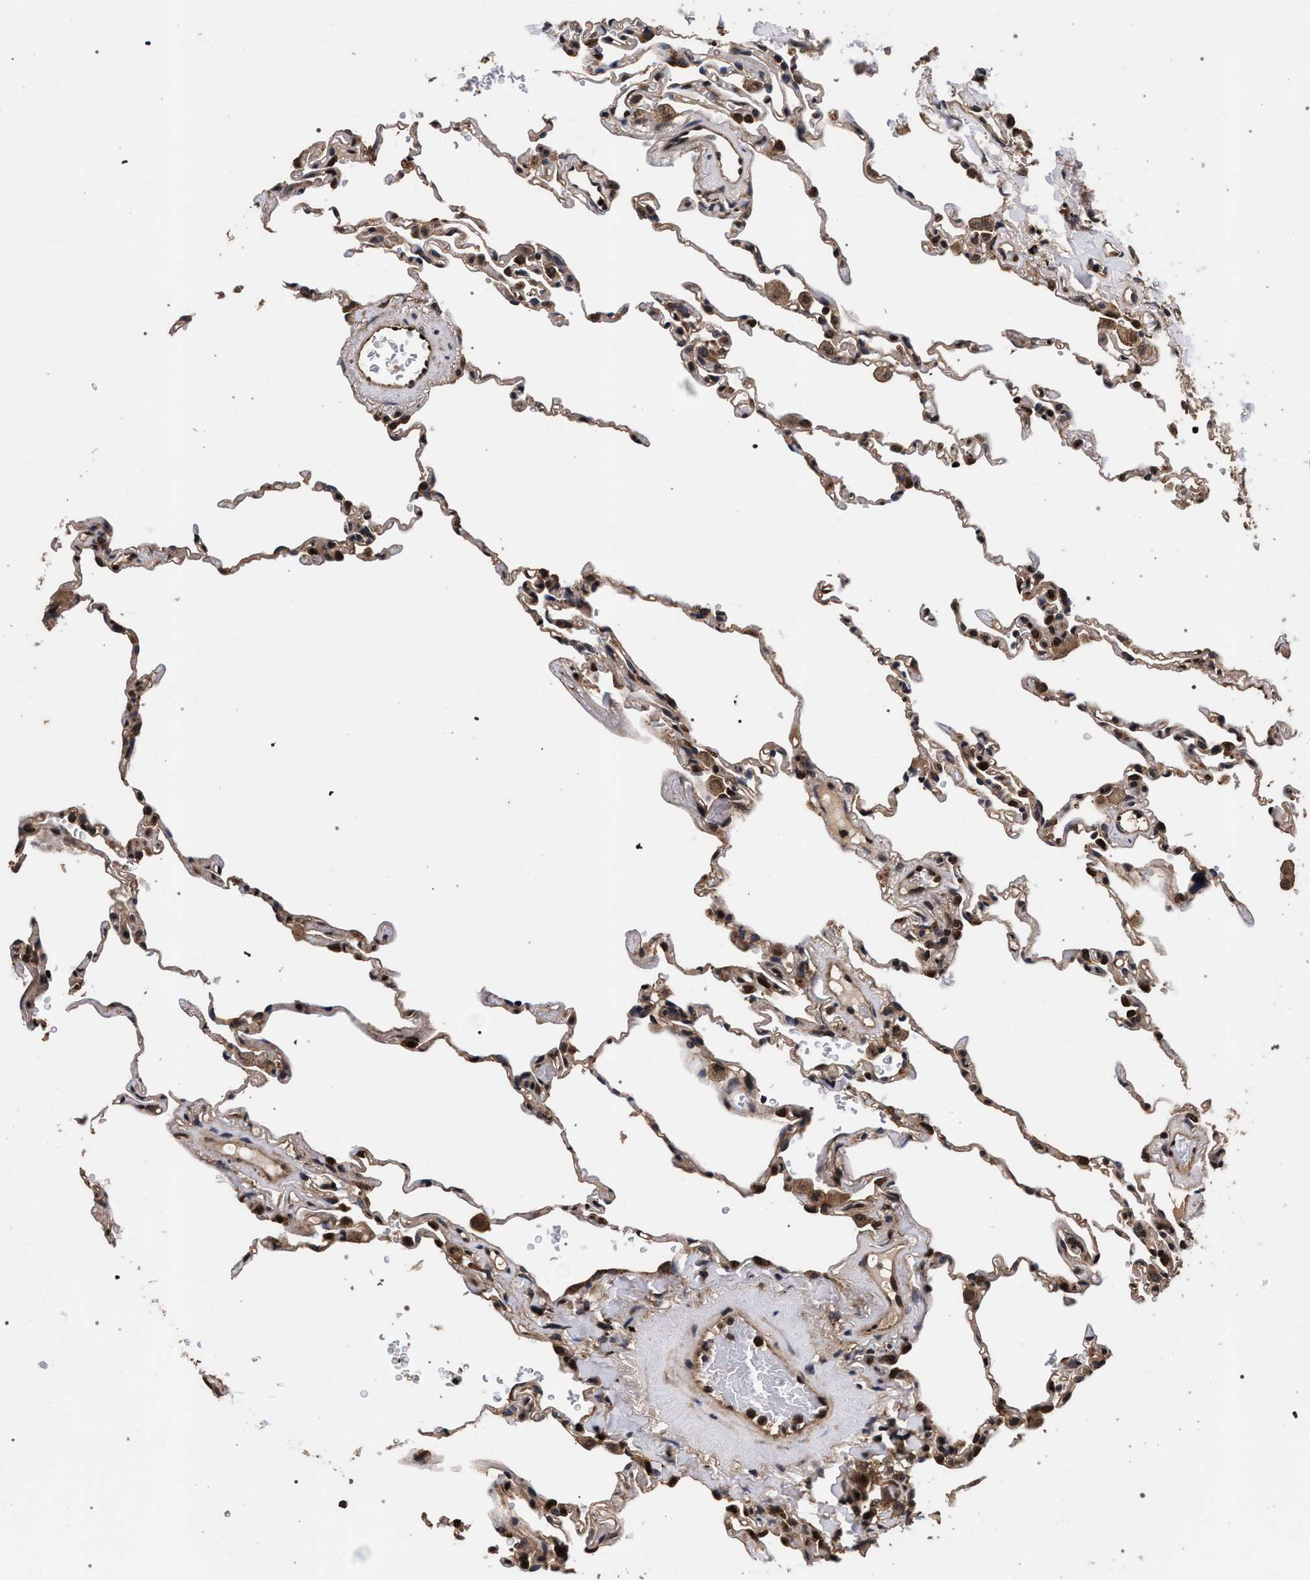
{"staining": {"intensity": "moderate", "quantity": "25%-75%", "location": "cytoplasmic/membranous,nuclear"}, "tissue": "lung", "cell_type": "Alveolar cells", "image_type": "normal", "snomed": [{"axis": "morphology", "description": "Normal tissue, NOS"}, {"axis": "topography", "description": "Lung"}], "caption": "A medium amount of moderate cytoplasmic/membranous,nuclear expression is seen in about 25%-75% of alveolar cells in unremarkable lung. (DAB IHC with brightfield microscopy, high magnification).", "gene": "ACOX1", "patient": {"sex": "male", "age": 59}}